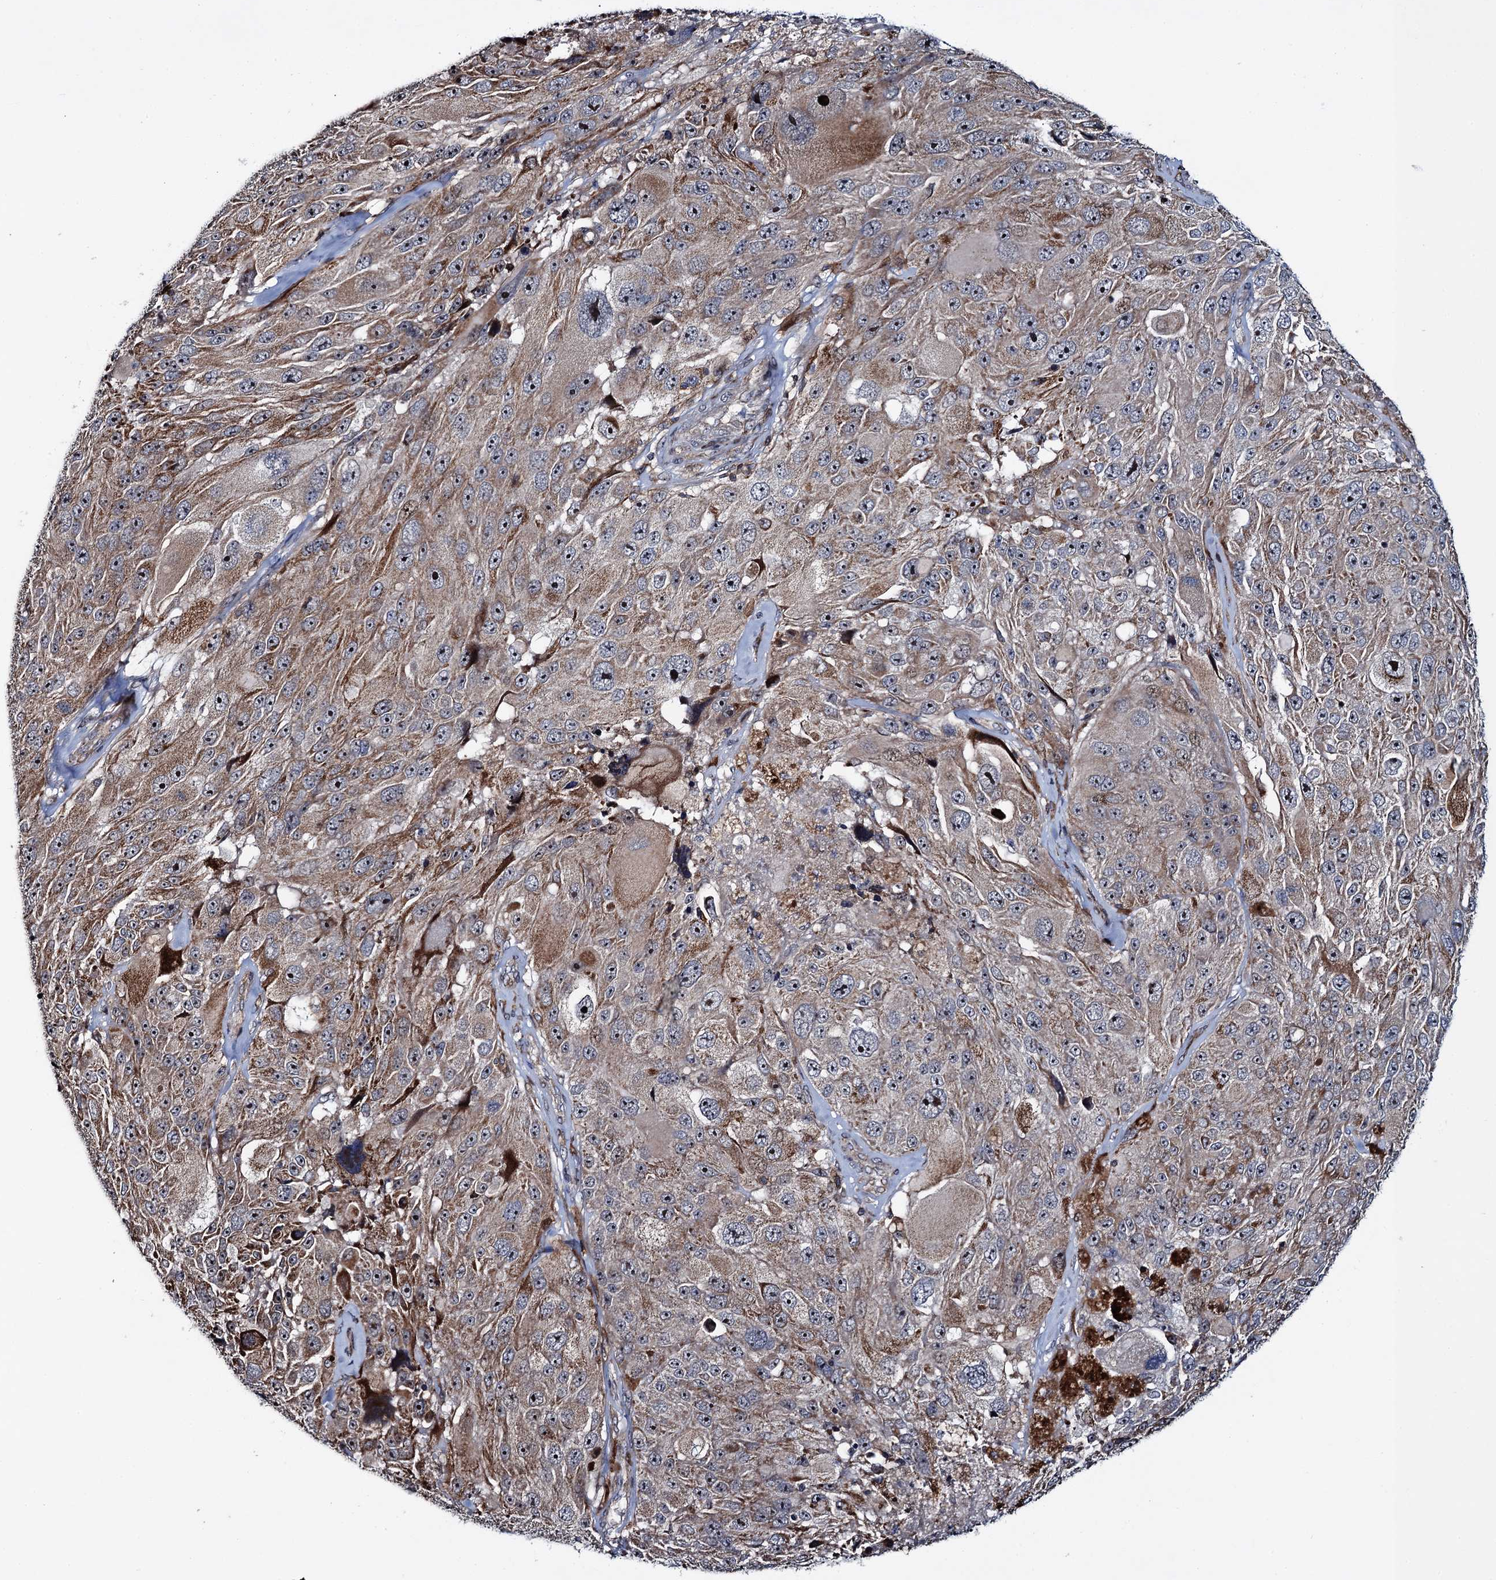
{"staining": {"intensity": "moderate", "quantity": "25%-75%", "location": "cytoplasmic/membranous,nuclear"}, "tissue": "melanoma", "cell_type": "Tumor cells", "image_type": "cancer", "snomed": [{"axis": "morphology", "description": "Malignant melanoma, Metastatic site"}, {"axis": "topography", "description": "Lymph node"}], "caption": "Immunohistochemistry micrograph of melanoma stained for a protein (brown), which exhibits medium levels of moderate cytoplasmic/membranous and nuclear positivity in approximately 25%-75% of tumor cells.", "gene": "CCDC102A", "patient": {"sex": "male", "age": 62}}